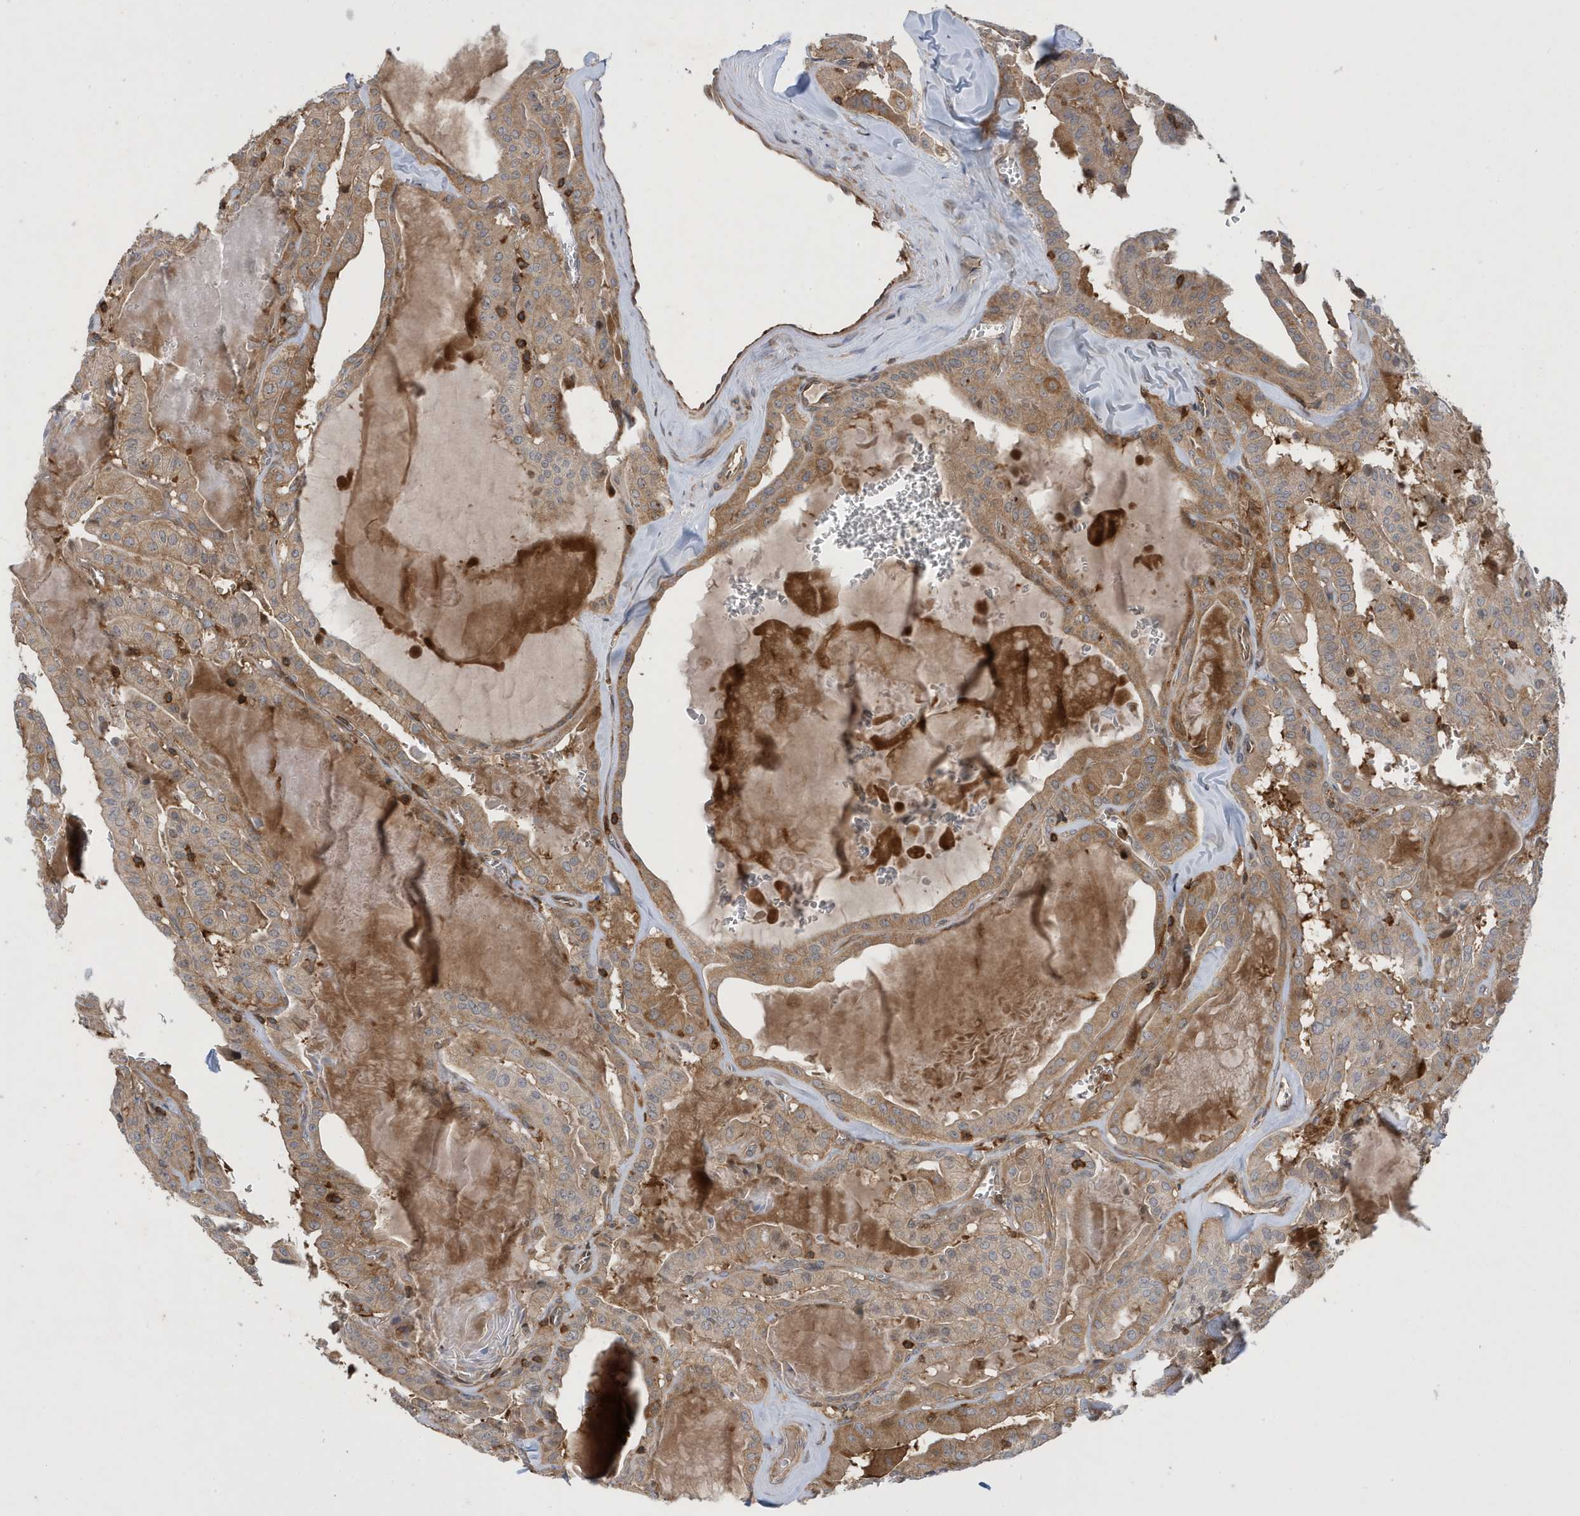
{"staining": {"intensity": "moderate", "quantity": ">75%", "location": "cytoplasmic/membranous"}, "tissue": "thyroid cancer", "cell_type": "Tumor cells", "image_type": "cancer", "snomed": [{"axis": "morphology", "description": "Papillary adenocarcinoma, NOS"}, {"axis": "topography", "description": "Thyroid gland"}], "caption": "DAB immunohistochemical staining of human thyroid papillary adenocarcinoma exhibits moderate cytoplasmic/membranous protein expression in about >75% of tumor cells.", "gene": "LAPTM4A", "patient": {"sex": "male", "age": 52}}